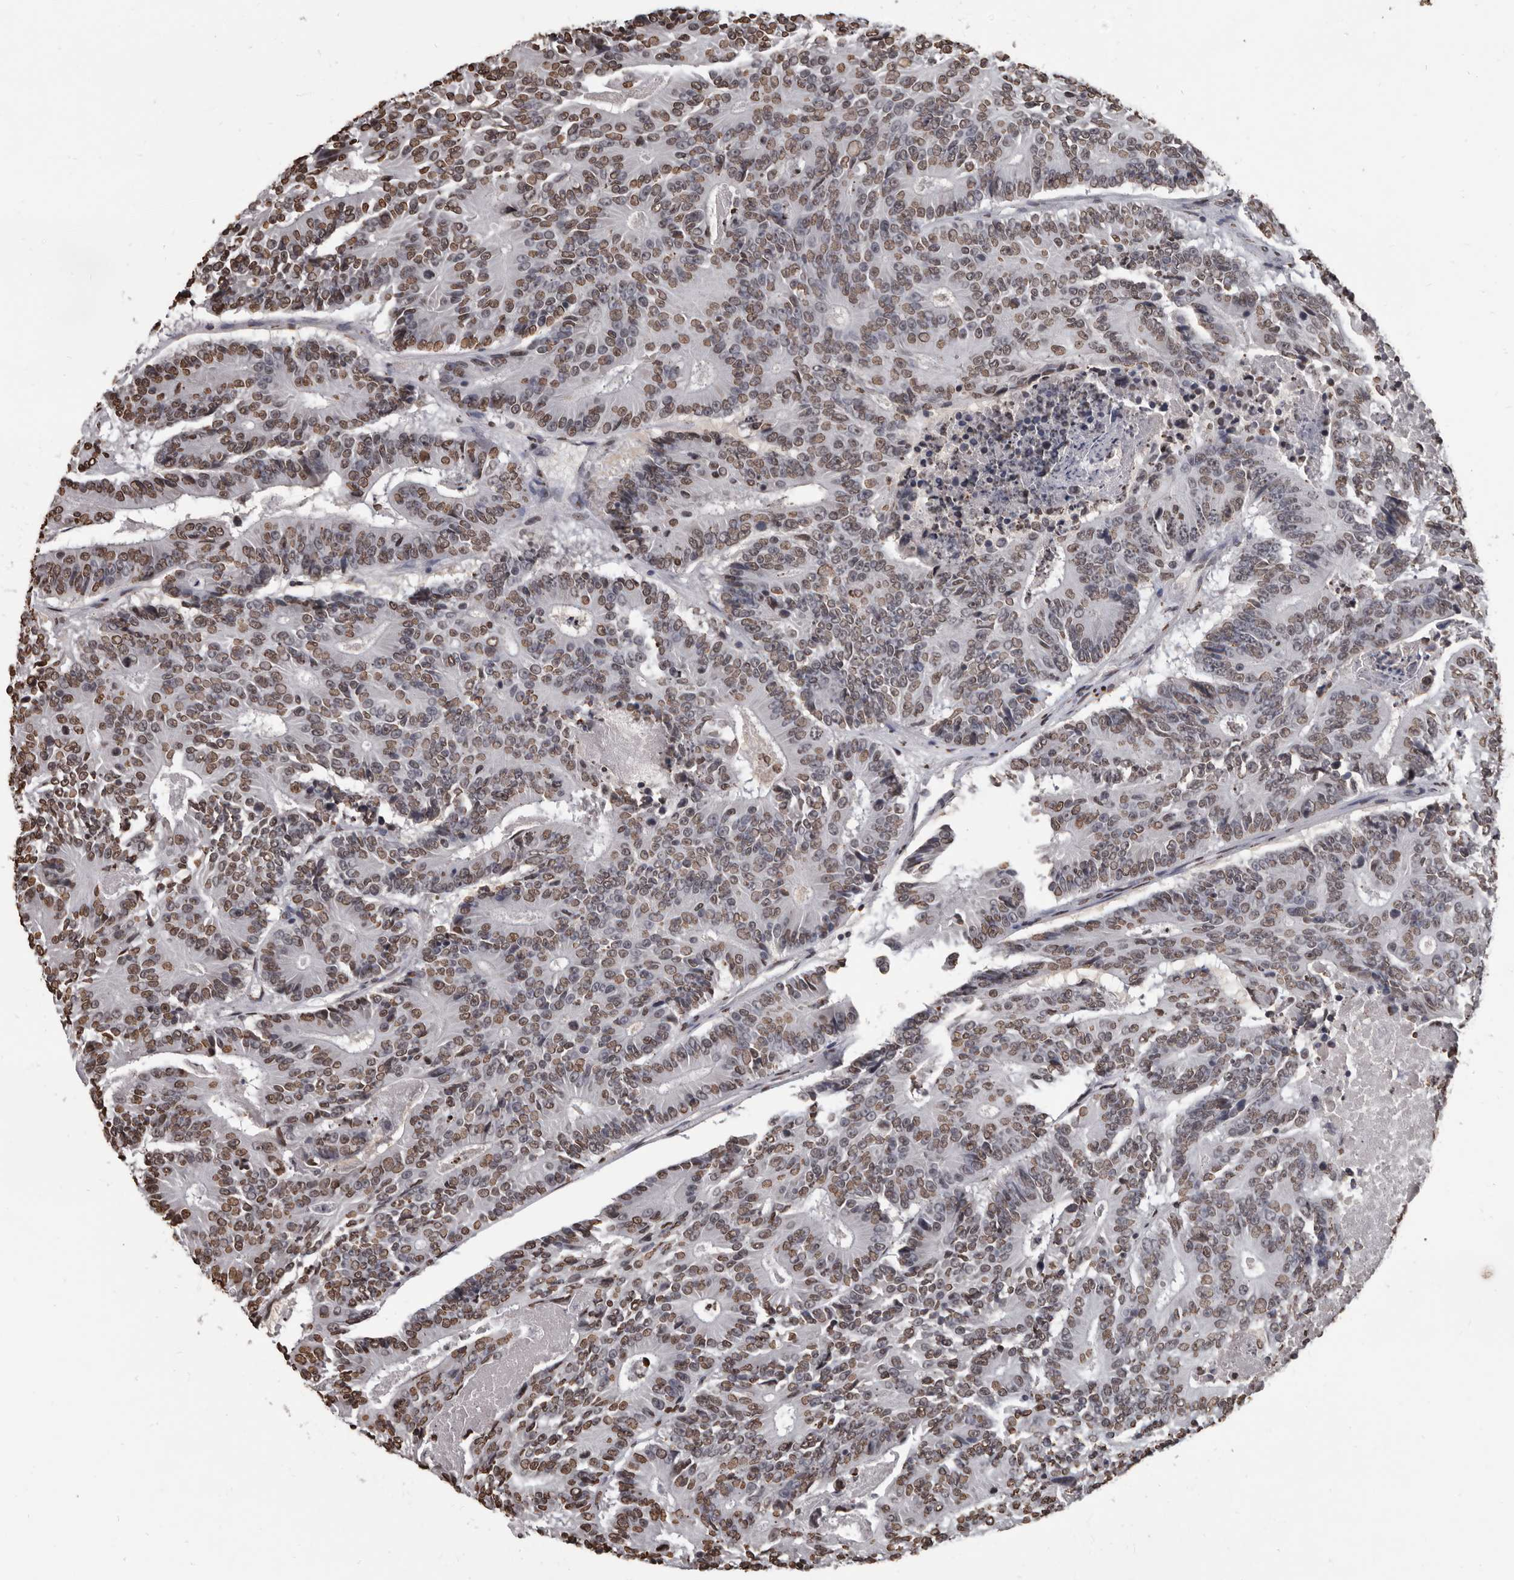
{"staining": {"intensity": "moderate", "quantity": ">75%", "location": "nuclear"}, "tissue": "colorectal cancer", "cell_type": "Tumor cells", "image_type": "cancer", "snomed": [{"axis": "morphology", "description": "Adenocarcinoma, NOS"}, {"axis": "topography", "description": "Colon"}], "caption": "Moderate nuclear protein positivity is present in about >75% of tumor cells in colorectal cancer (adenocarcinoma).", "gene": "AHR", "patient": {"sex": "male", "age": 83}}